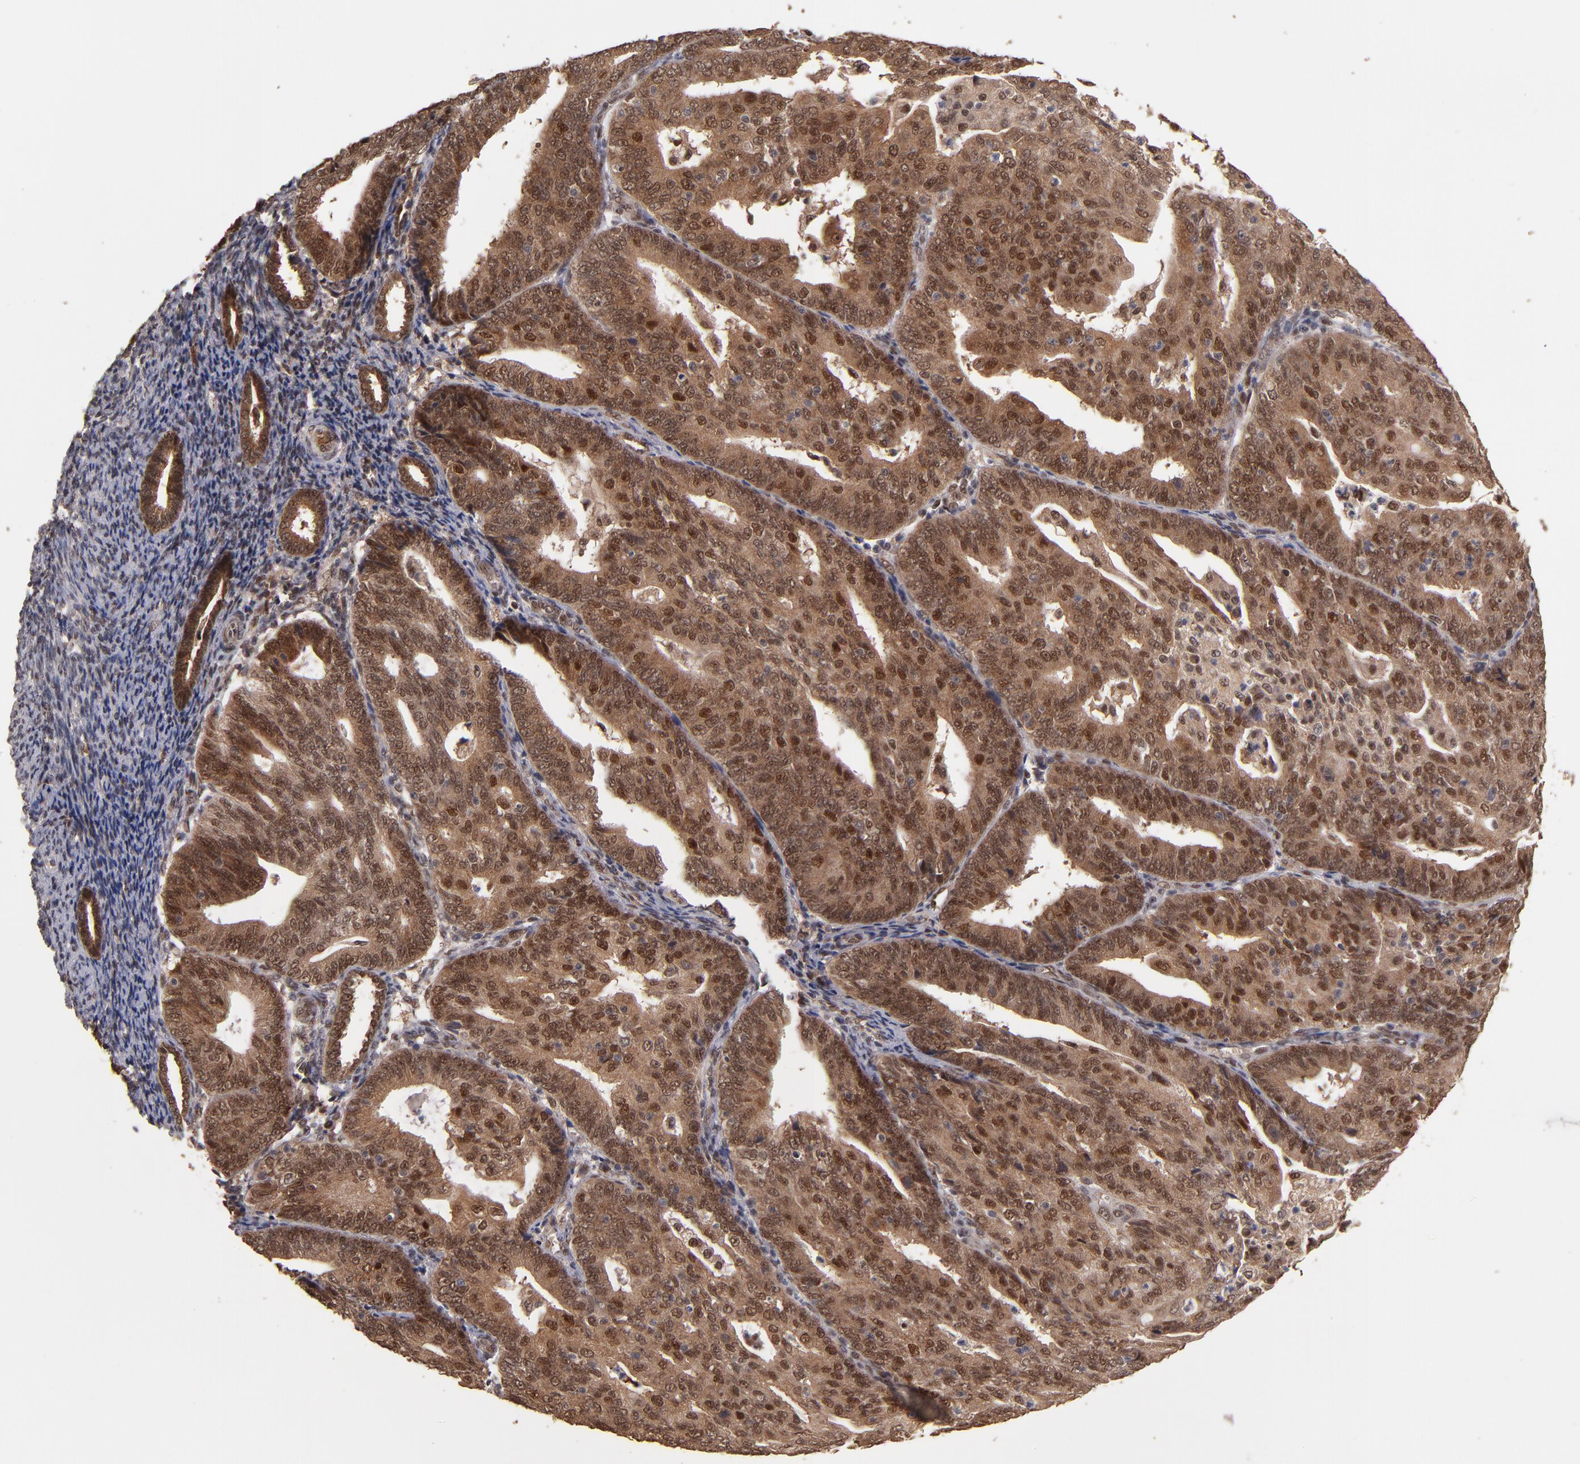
{"staining": {"intensity": "moderate", "quantity": ">75%", "location": "cytoplasmic/membranous,nuclear"}, "tissue": "endometrial cancer", "cell_type": "Tumor cells", "image_type": "cancer", "snomed": [{"axis": "morphology", "description": "Adenocarcinoma, NOS"}, {"axis": "topography", "description": "Endometrium"}], "caption": "Immunohistochemical staining of adenocarcinoma (endometrial) exhibits medium levels of moderate cytoplasmic/membranous and nuclear expression in about >75% of tumor cells.", "gene": "EAPP", "patient": {"sex": "female", "age": 56}}